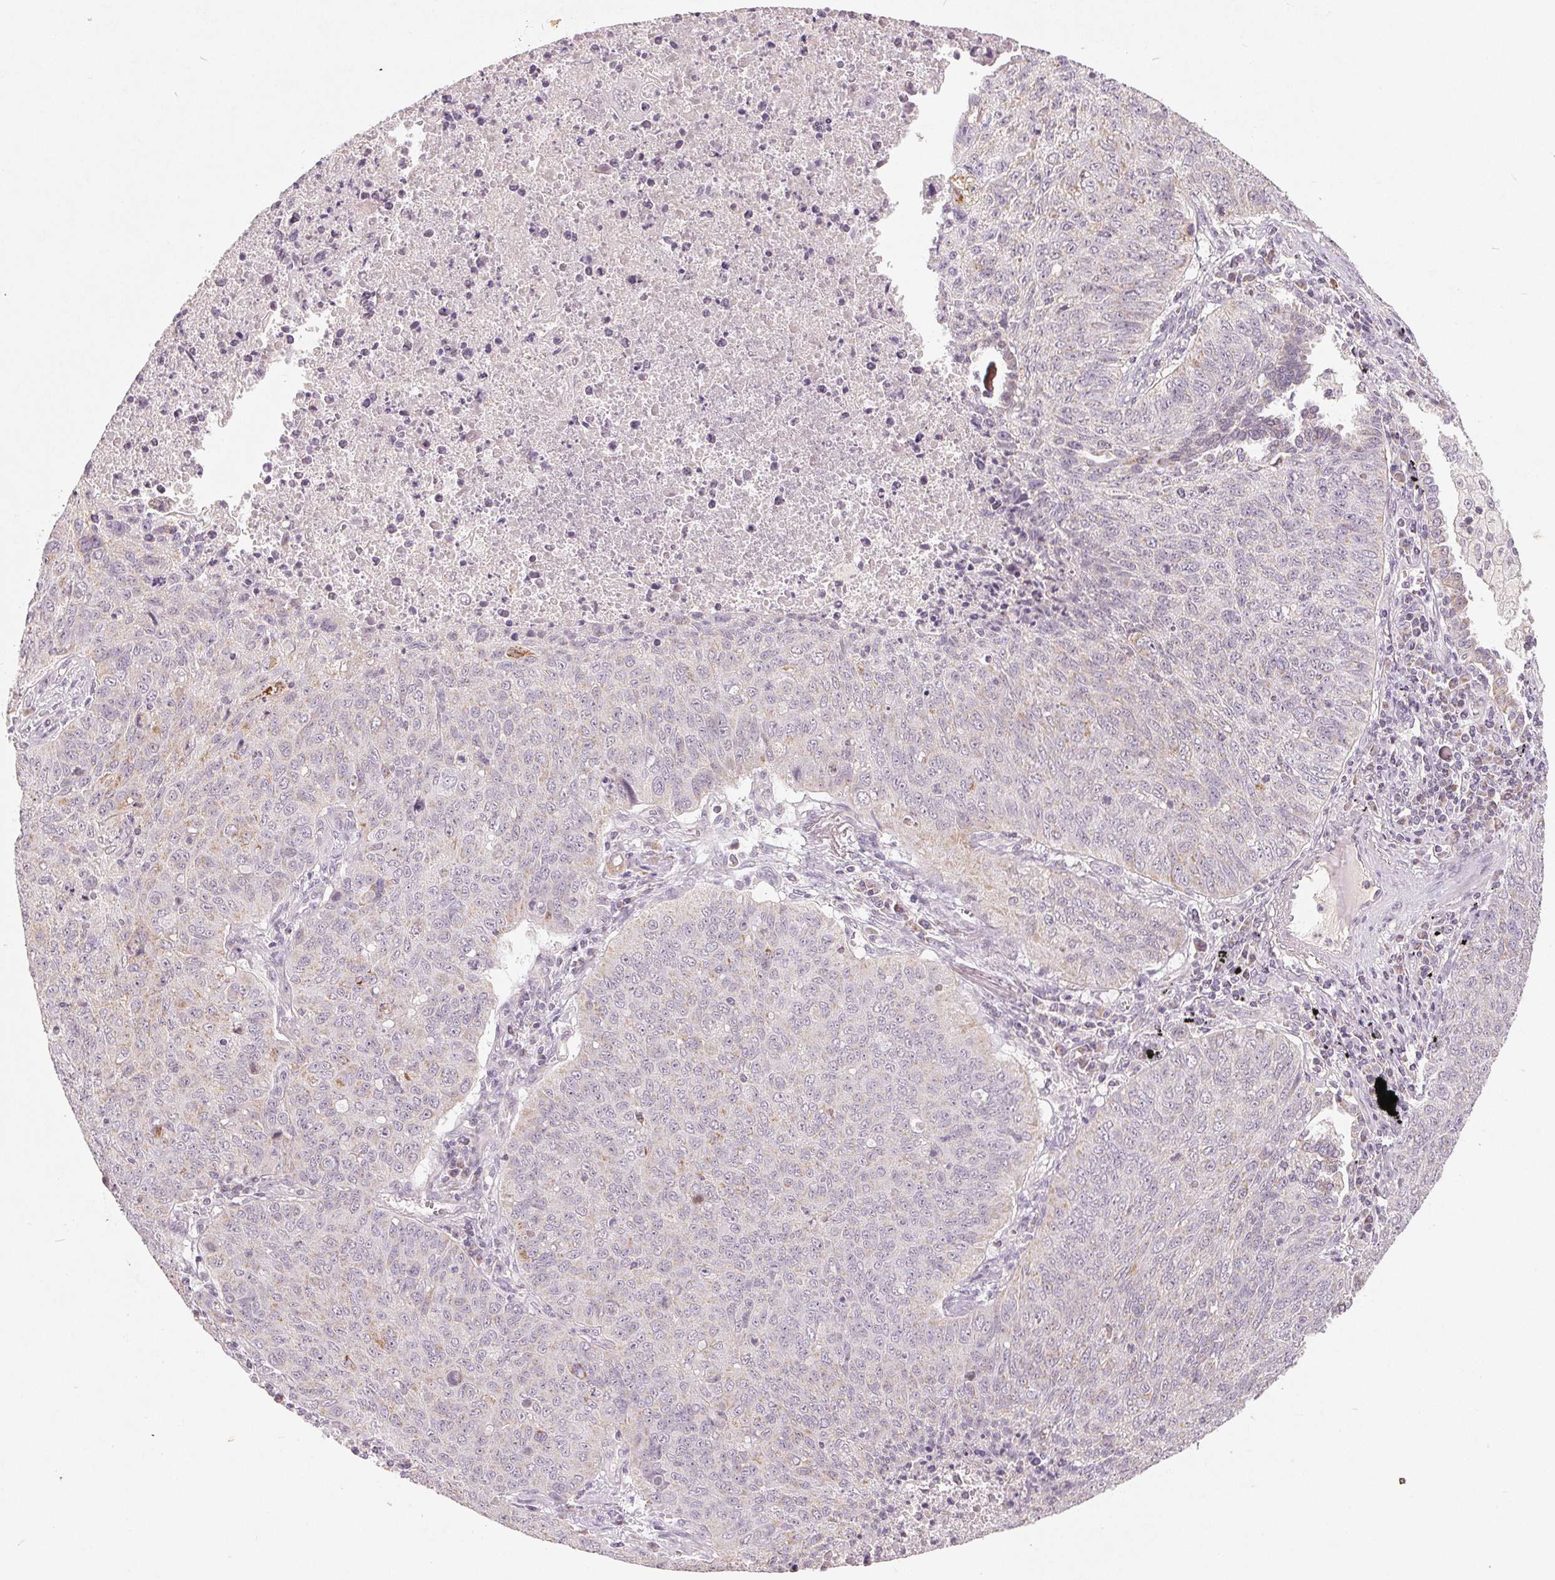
{"staining": {"intensity": "negative", "quantity": "none", "location": "none"}, "tissue": "lung cancer", "cell_type": "Tumor cells", "image_type": "cancer", "snomed": [{"axis": "morphology", "description": "Normal morphology"}, {"axis": "morphology", "description": "Aneuploidy"}, {"axis": "morphology", "description": "Squamous cell carcinoma, NOS"}, {"axis": "topography", "description": "Lymph node"}, {"axis": "topography", "description": "Lung"}], "caption": "Immunohistochemistry (IHC) micrograph of neoplastic tissue: human lung cancer (squamous cell carcinoma) stained with DAB reveals no significant protein expression in tumor cells.", "gene": "GHITM", "patient": {"sex": "female", "age": 76}}